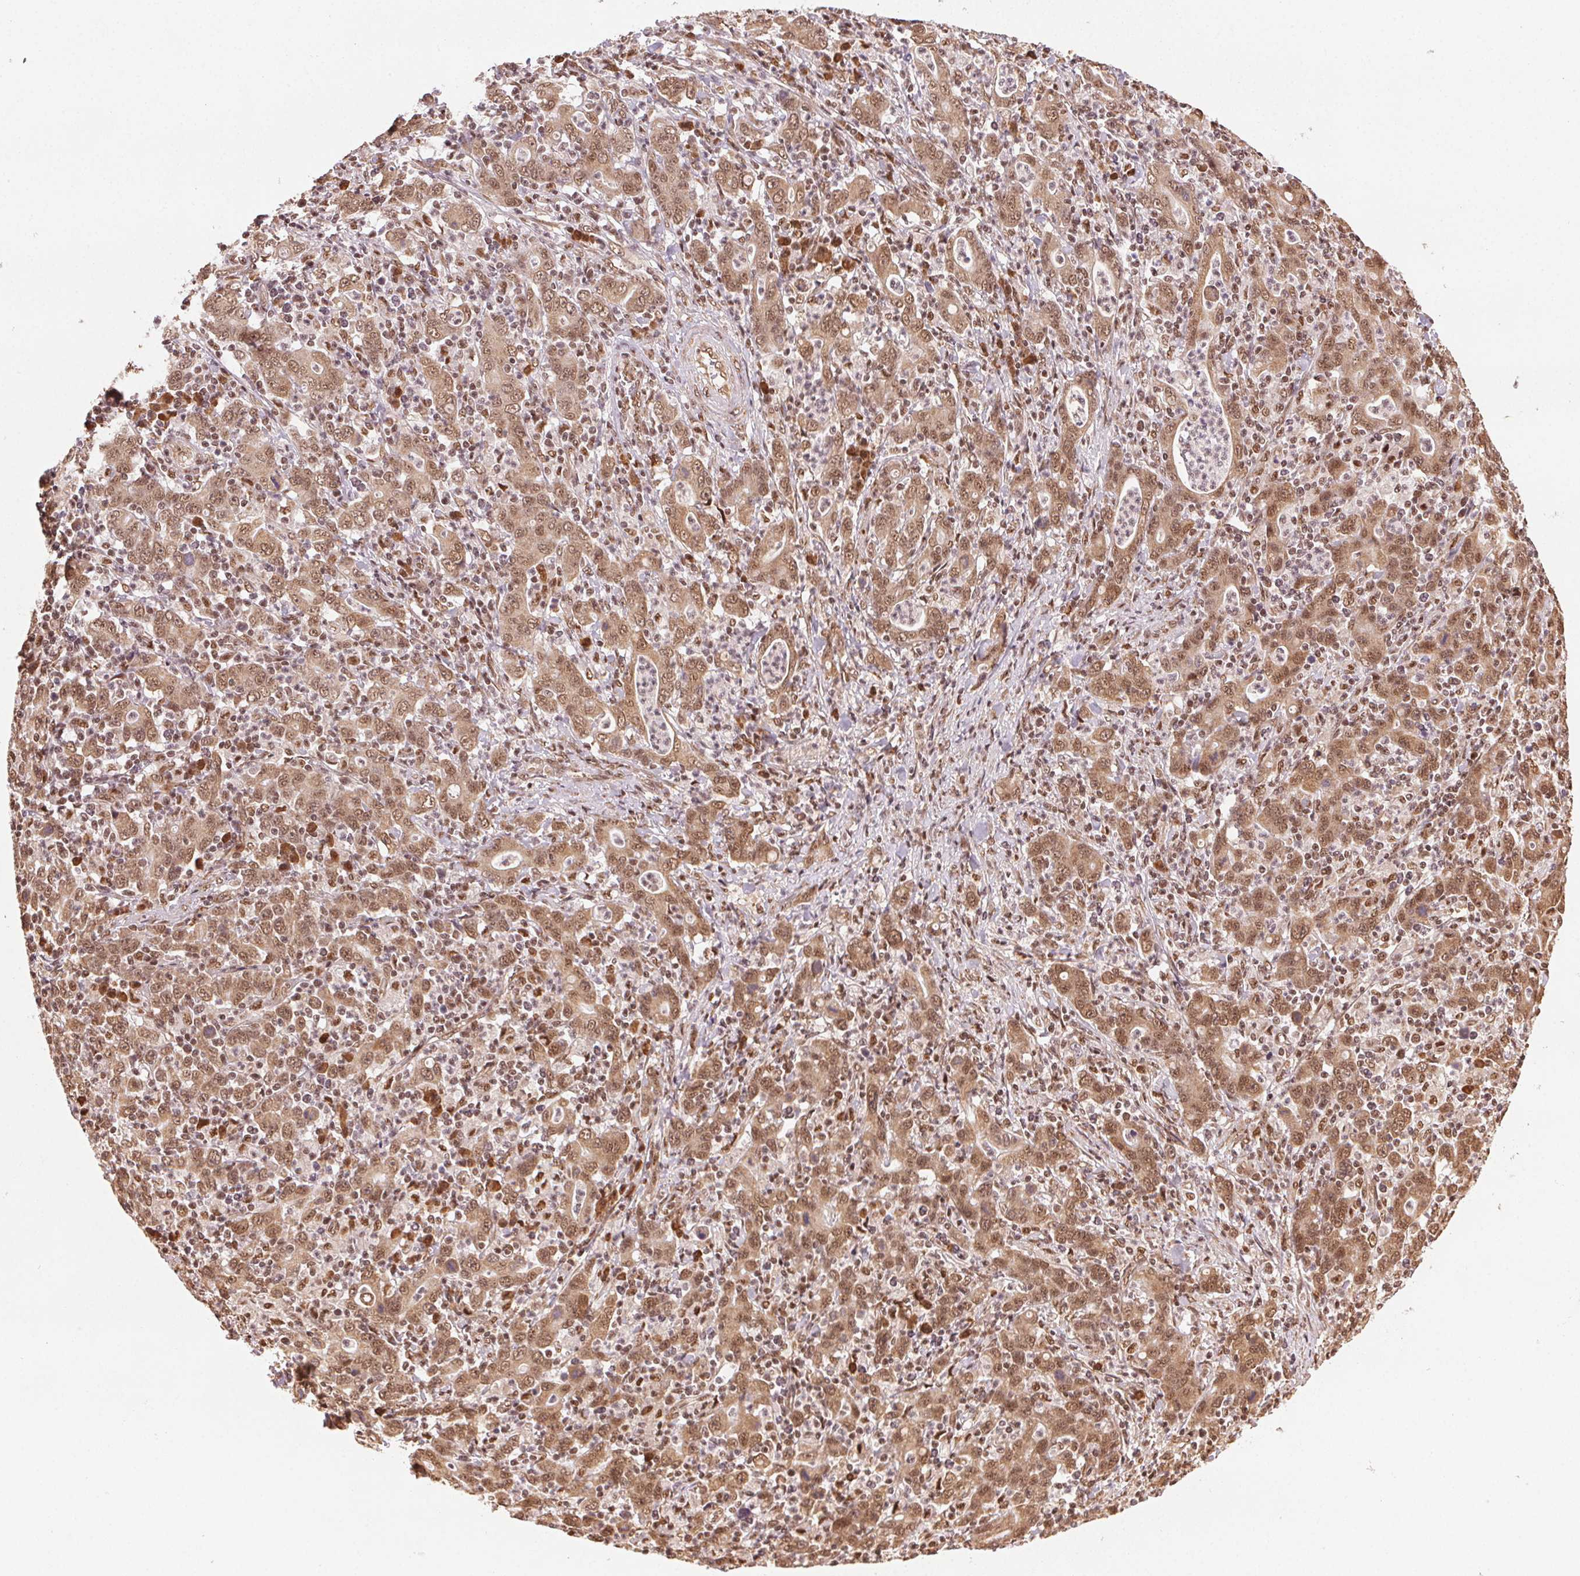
{"staining": {"intensity": "moderate", "quantity": ">75%", "location": "cytoplasmic/membranous,nuclear"}, "tissue": "stomach cancer", "cell_type": "Tumor cells", "image_type": "cancer", "snomed": [{"axis": "morphology", "description": "Adenocarcinoma, NOS"}, {"axis": "topography", "description": "Stomach, upper"}], "caption": "Human adenocarcinoma (stomach) stained with a protein marker shows moderate staining in tumor cells.", "gene": "TREML4", "patient": {"sex": "male", "age": 69}}